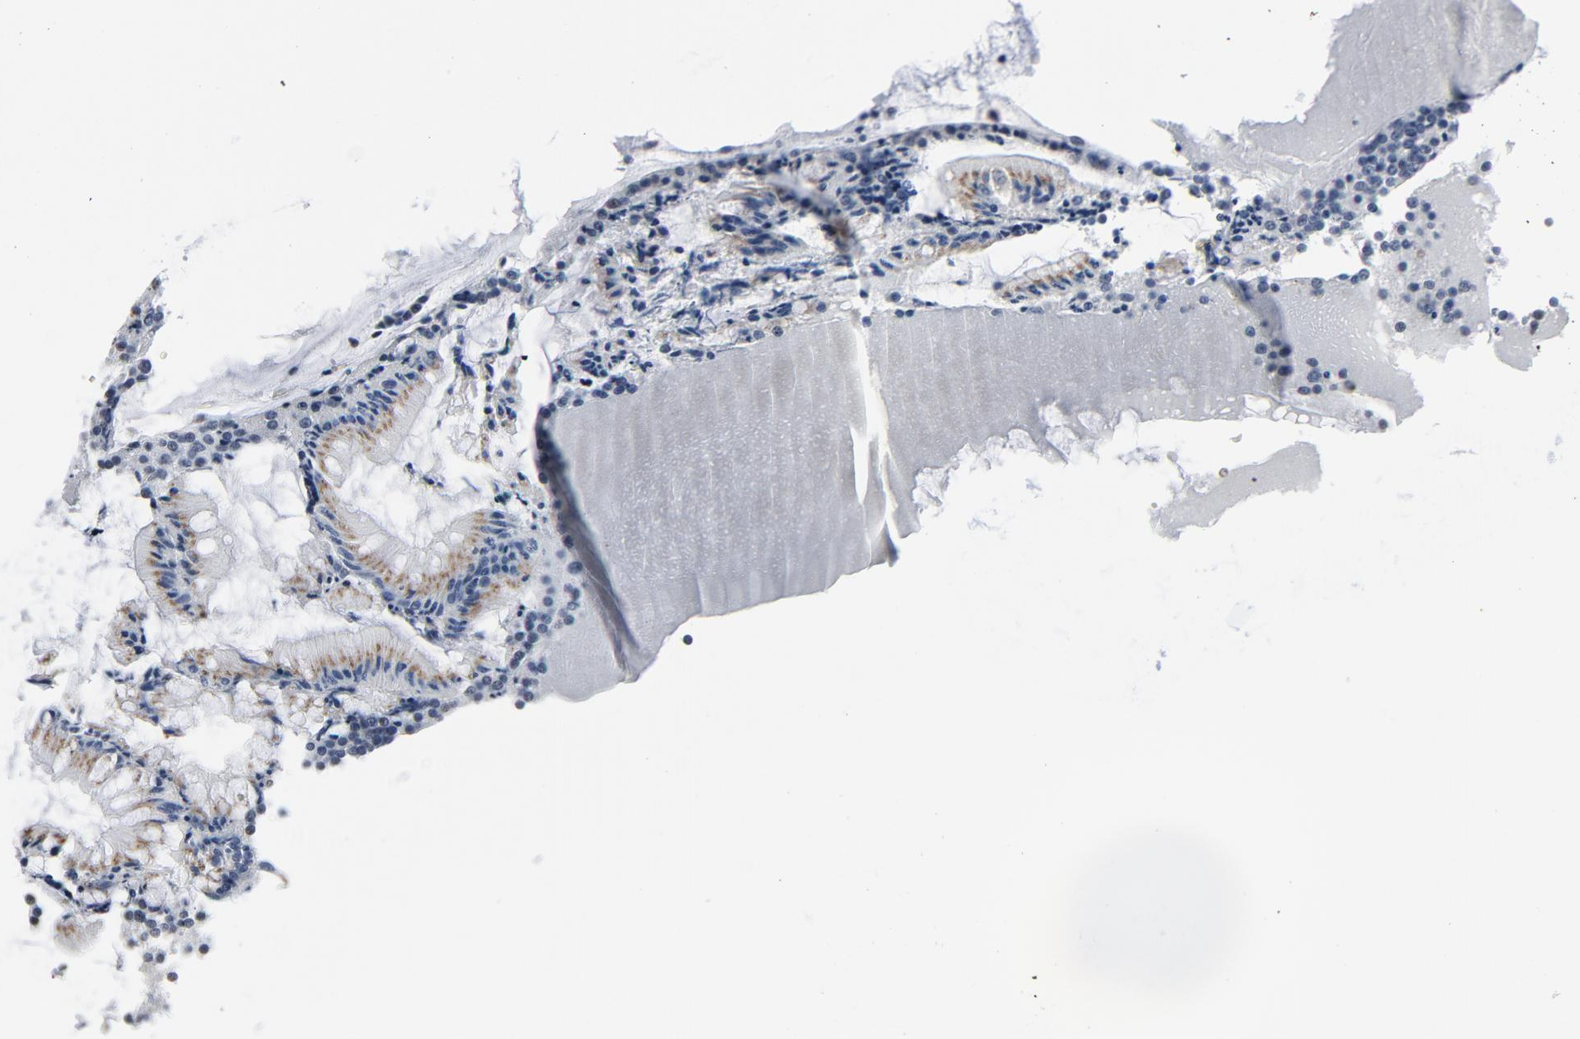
{"staining": {"intensity": "moderate", "quantity": ">75%", "location": "cytoplasmic/membranous"}, "tissue": "appendix", "cell_type": "Glandular cells", "image_type": "normal", "snomed": [{"axis": "morphology", "description": "Normal tissue, NOS"}, {"axis": "topography", "description": "Appendix"}], "caption": "Protein expression analysis of unremarkable appendix reveals moderate cytoplasmic/membranous staining in approximately >75% of glandular cells. The staining is performed using DAB brown chromogen to label protein expression. The nuclei are counter-stained blue using hematoxylin.", "gene": "YIPF6", "patient": {"sex": "female", "age": 66}}